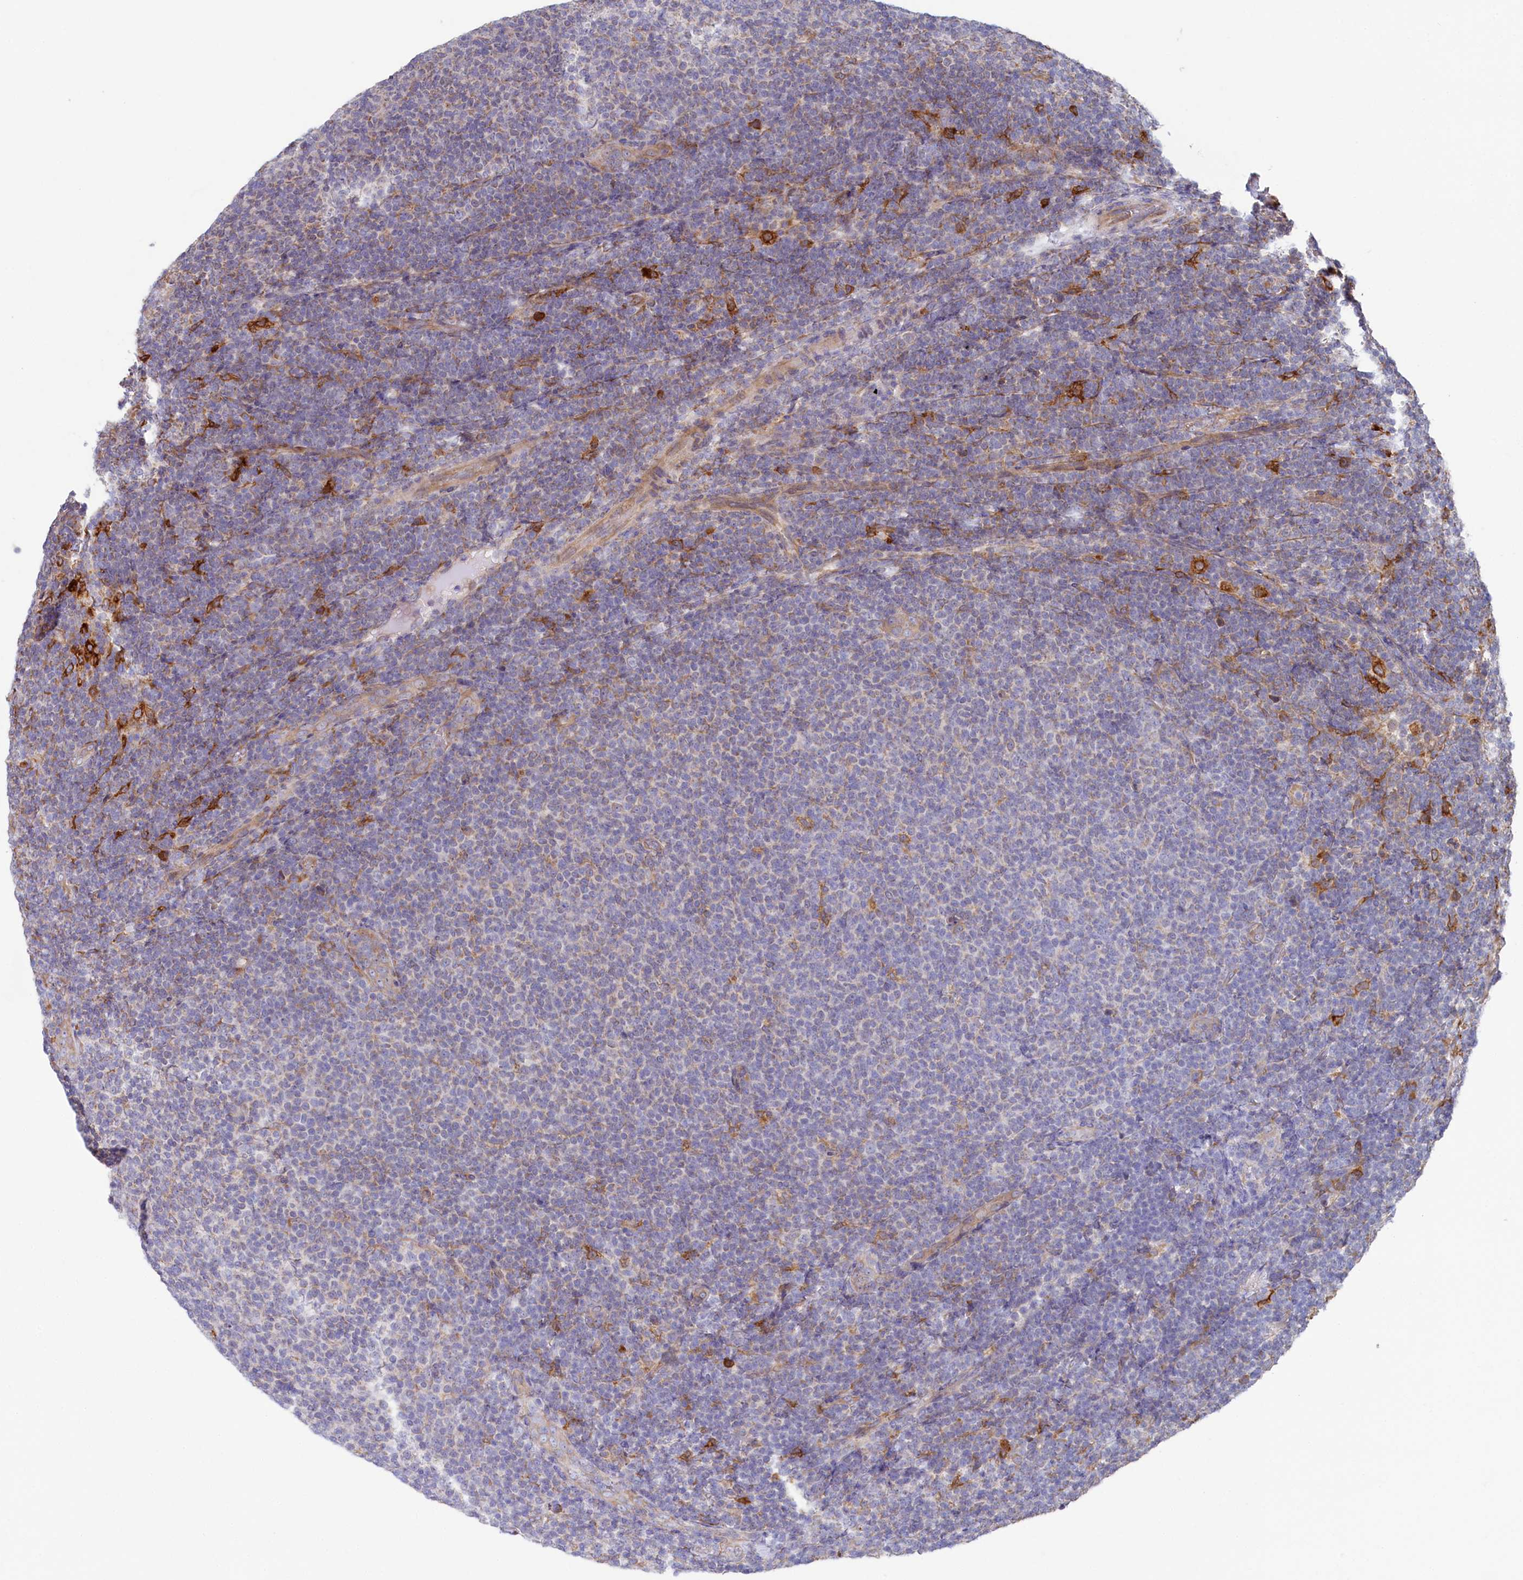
{"staining": {"intensity": "negative", "quantity": "none", "location": "none"}, "tissue": "lymphoma", "cell_type": "Tumor cells", "image_type": "cancer", "snomed": [{"axis": "morphology", "description": "Malignant lymphoma, non-Hodgkin's type, Low grade"}, {"axis": "topography", "description": "Lymph node"}], "caption": "Immunohistochemistry micrograph of lymphoma stained for a protein (brown), which displays no expression in tumor cells.", "gene": "CHID1", "patient": {"sex": "male", "age": 66}}